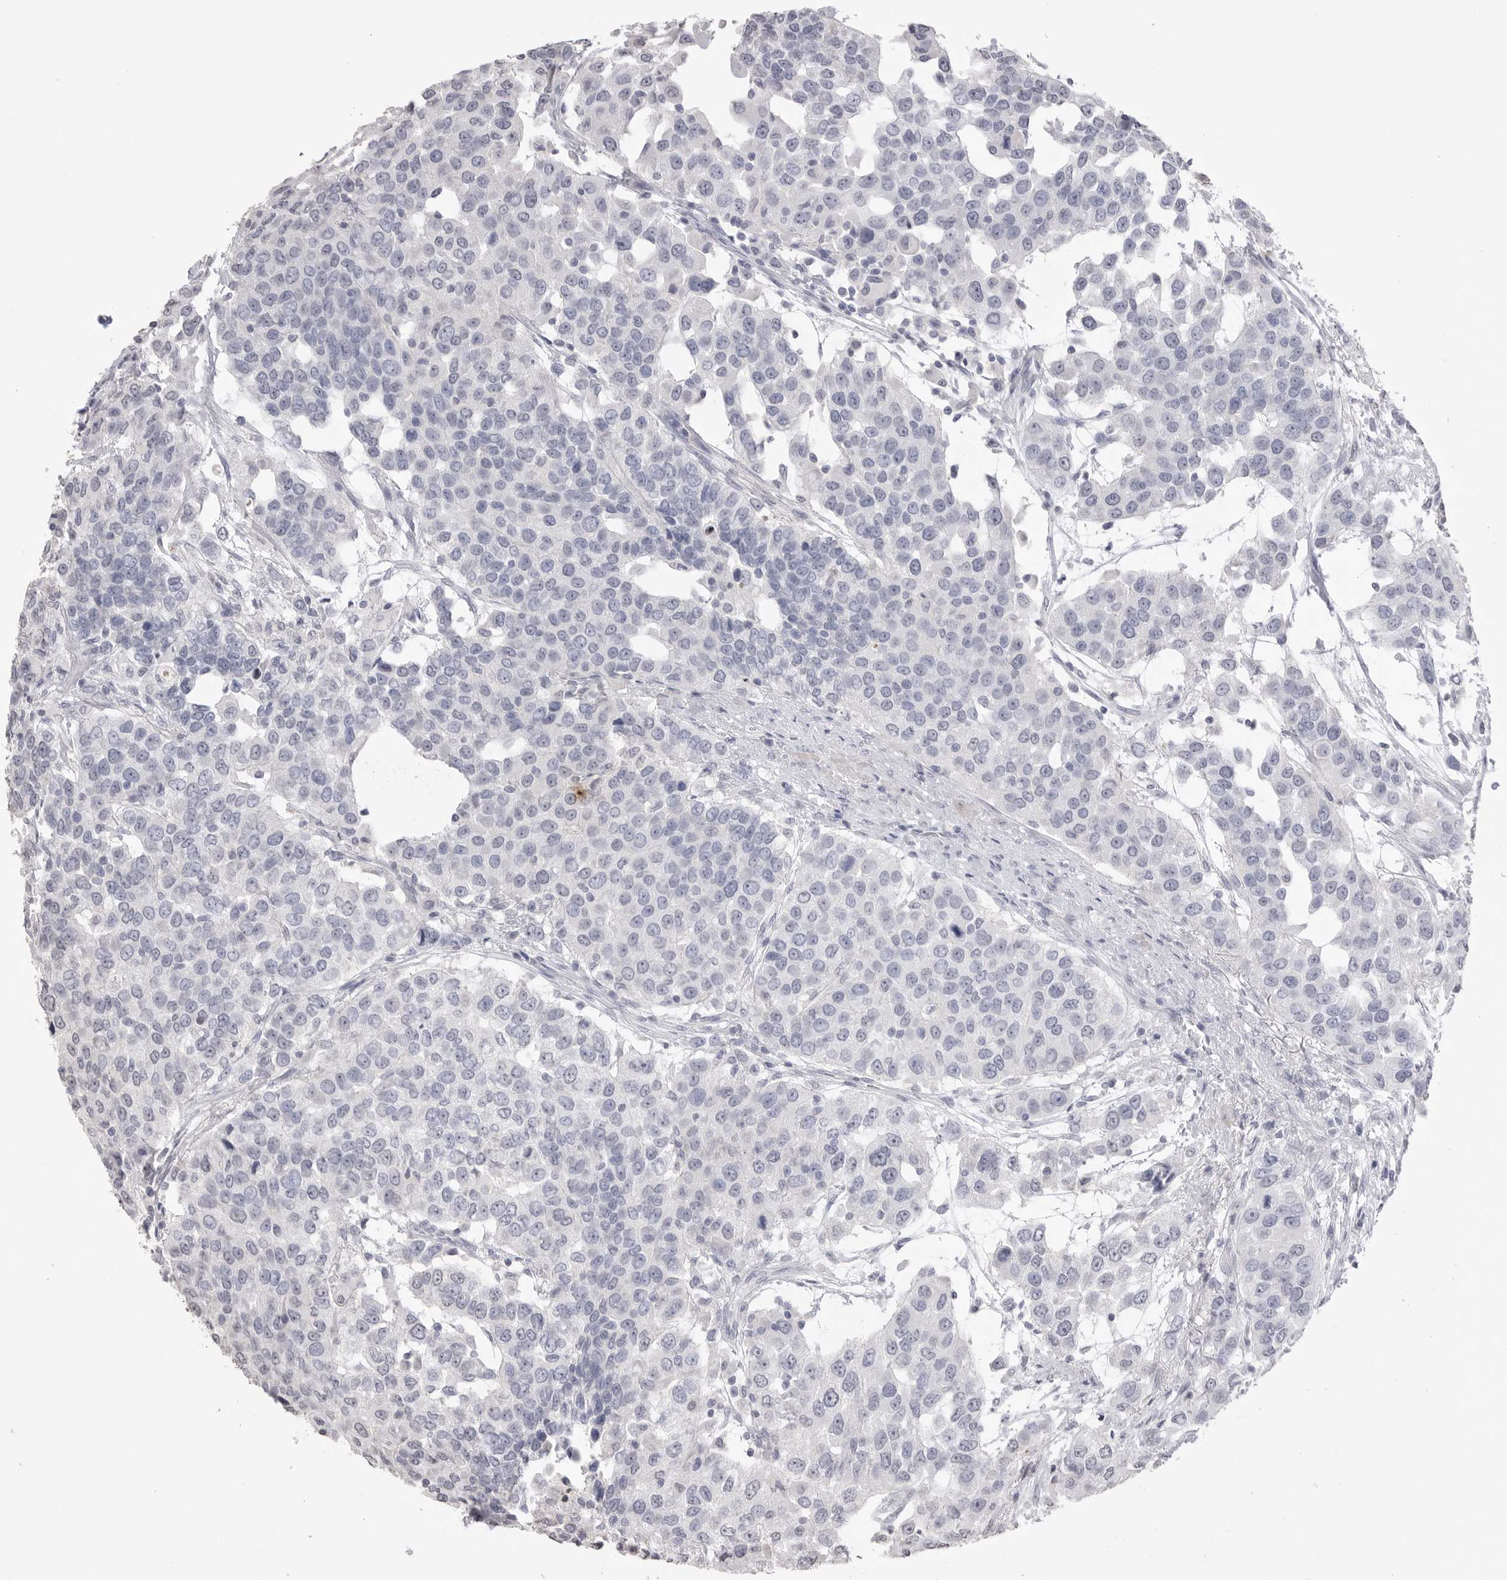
{"staining": {"intensity": "negative", "quantity": "none", "location": "none"}, "tissue": "urothelial cancer", "cell_type": "Tumor cells", "image_type": "cancer", "snomed": [{"axis": "morphology", "description": "Urothelial carcinoma, High grade"}, {"axis": "topography", "description": "Urinary bladder"}], "caption": "Immunohistochemical staining of human urothelial cancer shows no significant staining in tumor cells. (DAB immunohistochemistry (IHC) visualized using brightfield microscopy, high magnification).", "gene": "ICAM5", "patient": {"sex": "female", "age": 80}}